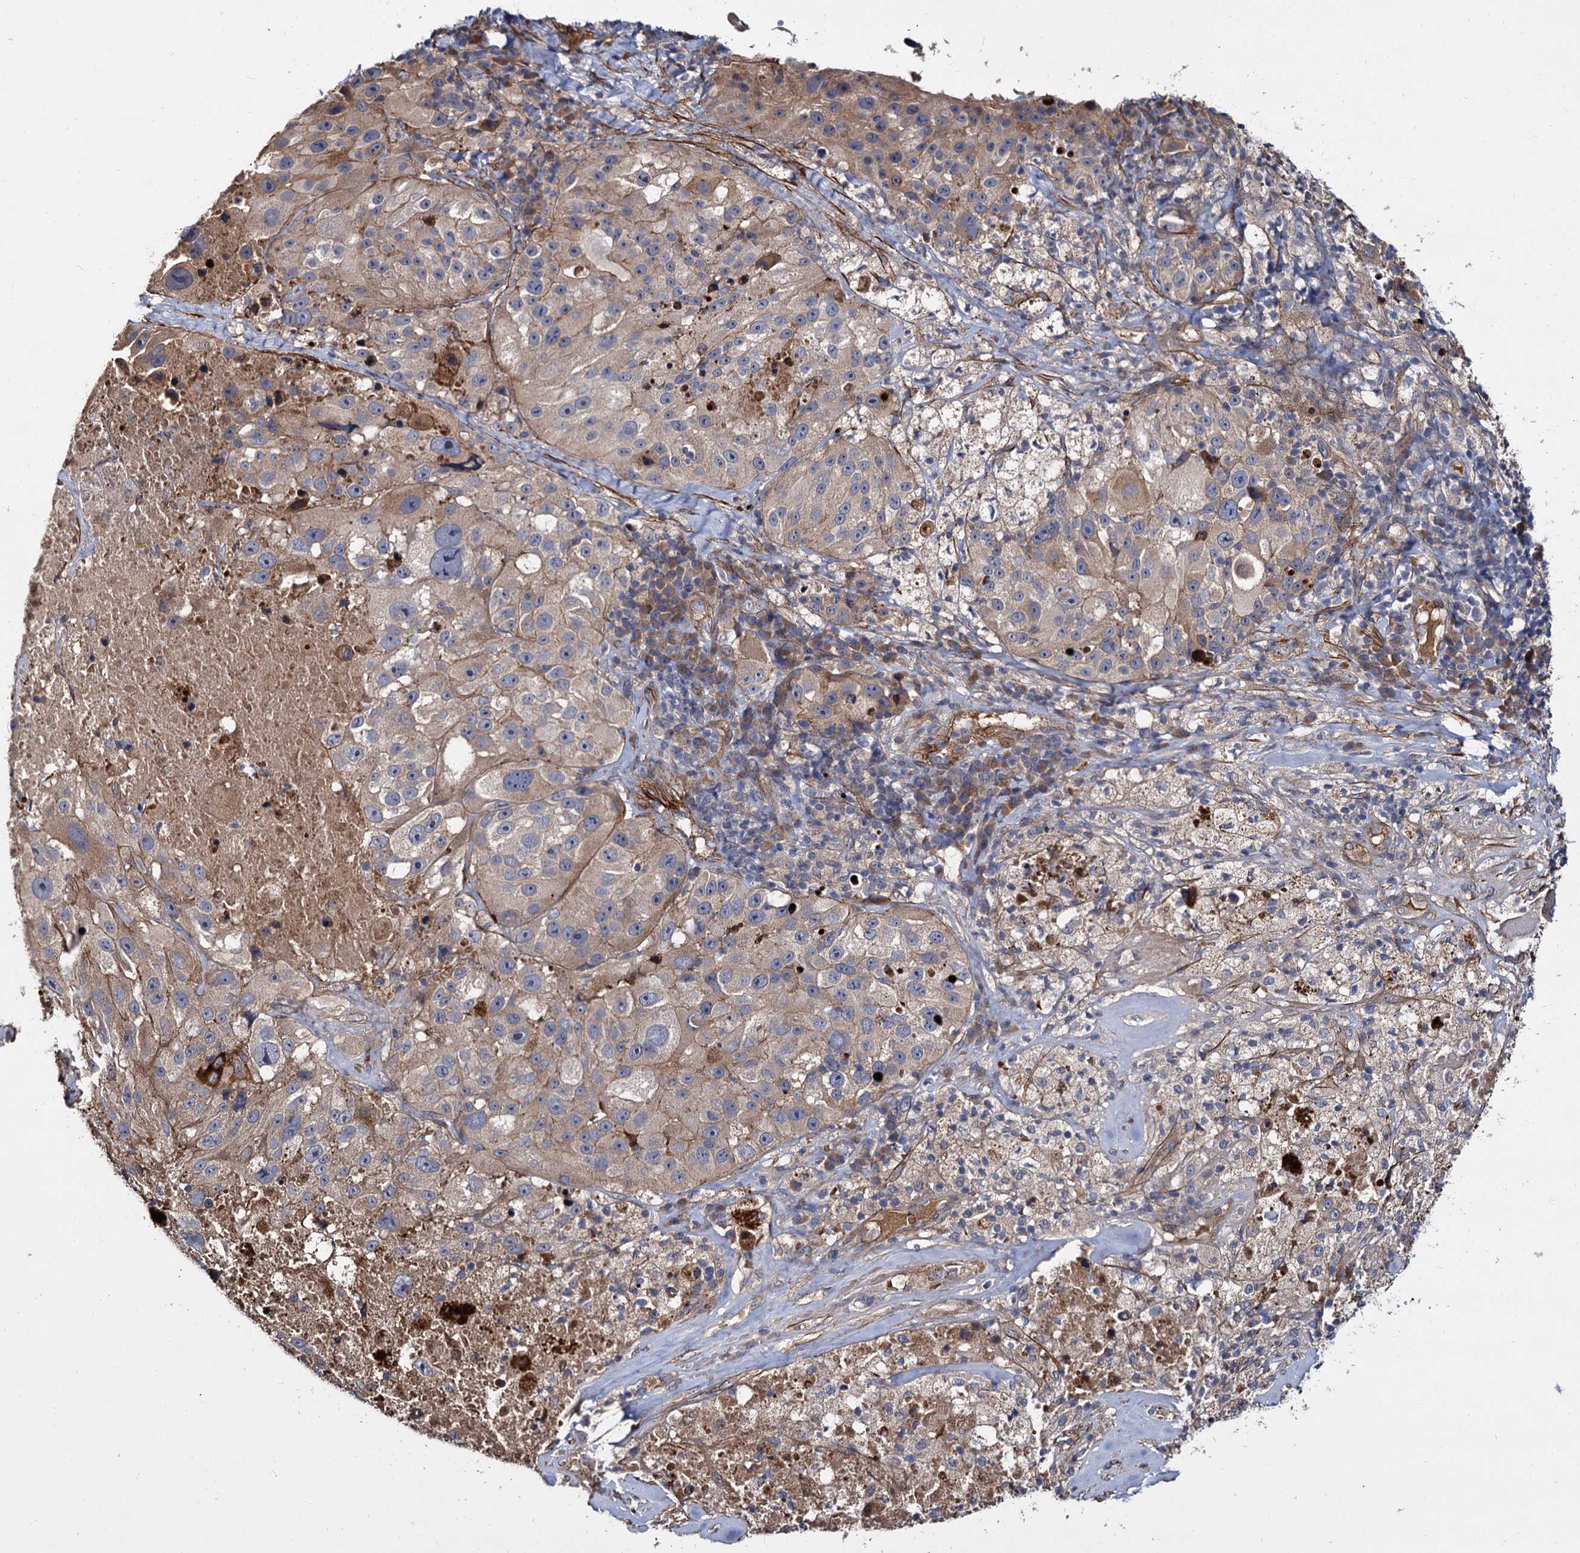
{"staining": {"intensity": "weak", "quantity": "<25%", "location": "cytoplasmic/membranous"}, "tissue": "melanoma", "cell_type": "Tumor cells", "image_type": "cancer", "snomed": [{"axis": "morphology", "description": "Malignant melanoma, Metastatic site"}, {"axis": "topography", "description": "Lymph node"}], "caption": "This is an immunohistochemistry micrograph of human melanoma. There is no staining in tumor cells.", "gene": "ISM2", "patient": {"sex": "male", "age": 62}}